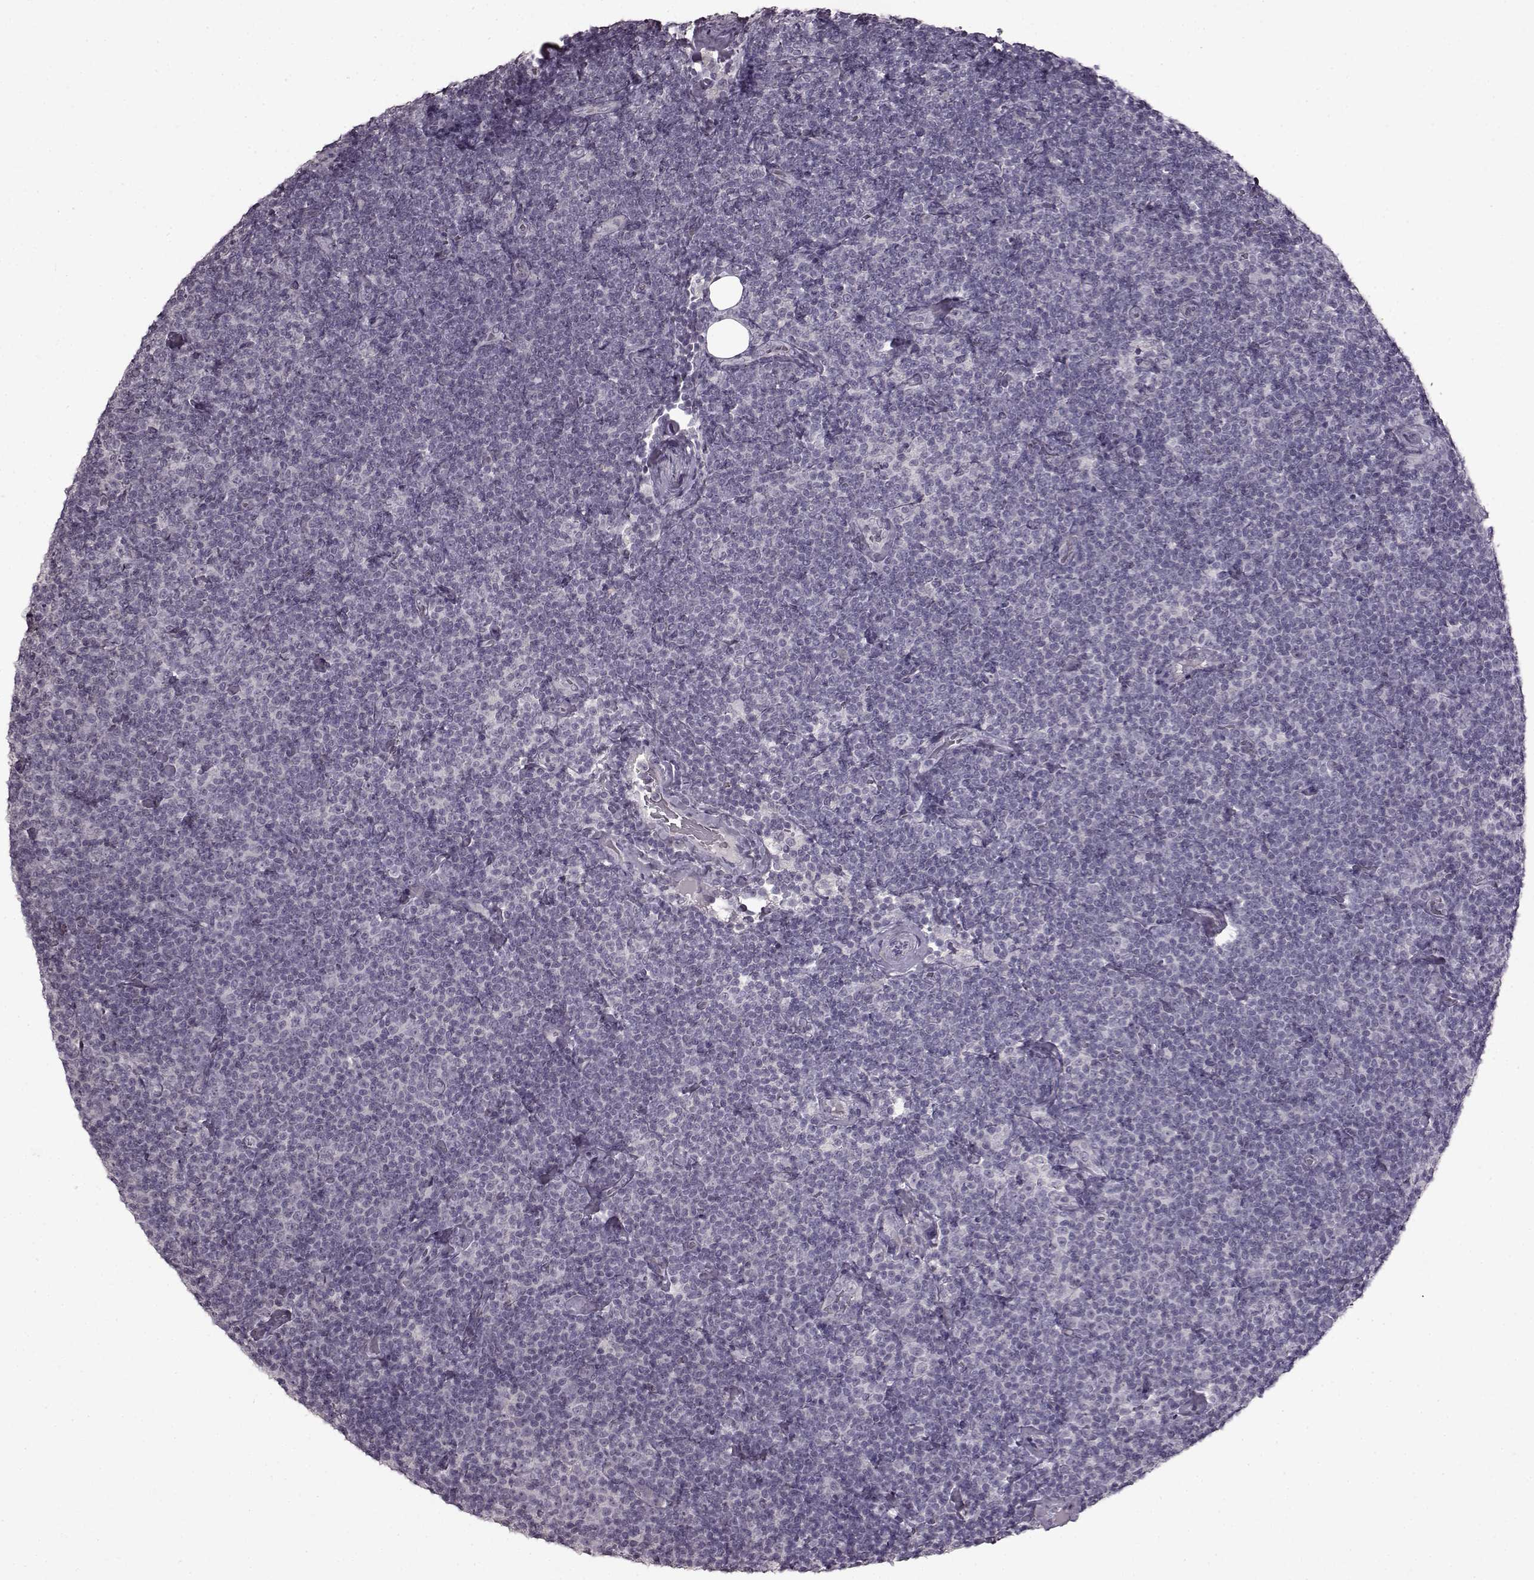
{"staining": {"intensity": "negative", "quantity": "none", "location": "none"}, "tissue": "lymphoma", "cell_type": "Tumor cells", "image_type": "cancer", "snomed": [{"axis": "morphology", "description": "Malignant lymphoma, non-Hodgkin's type, Low grade"}, {"axis": "topography", "description": "Lymph node"}], "caption": "IHC of lymphoma exhibits no positivity in tumor cells.", "gene": "LHB", "patient": {"sex": "male", "age": 81}}